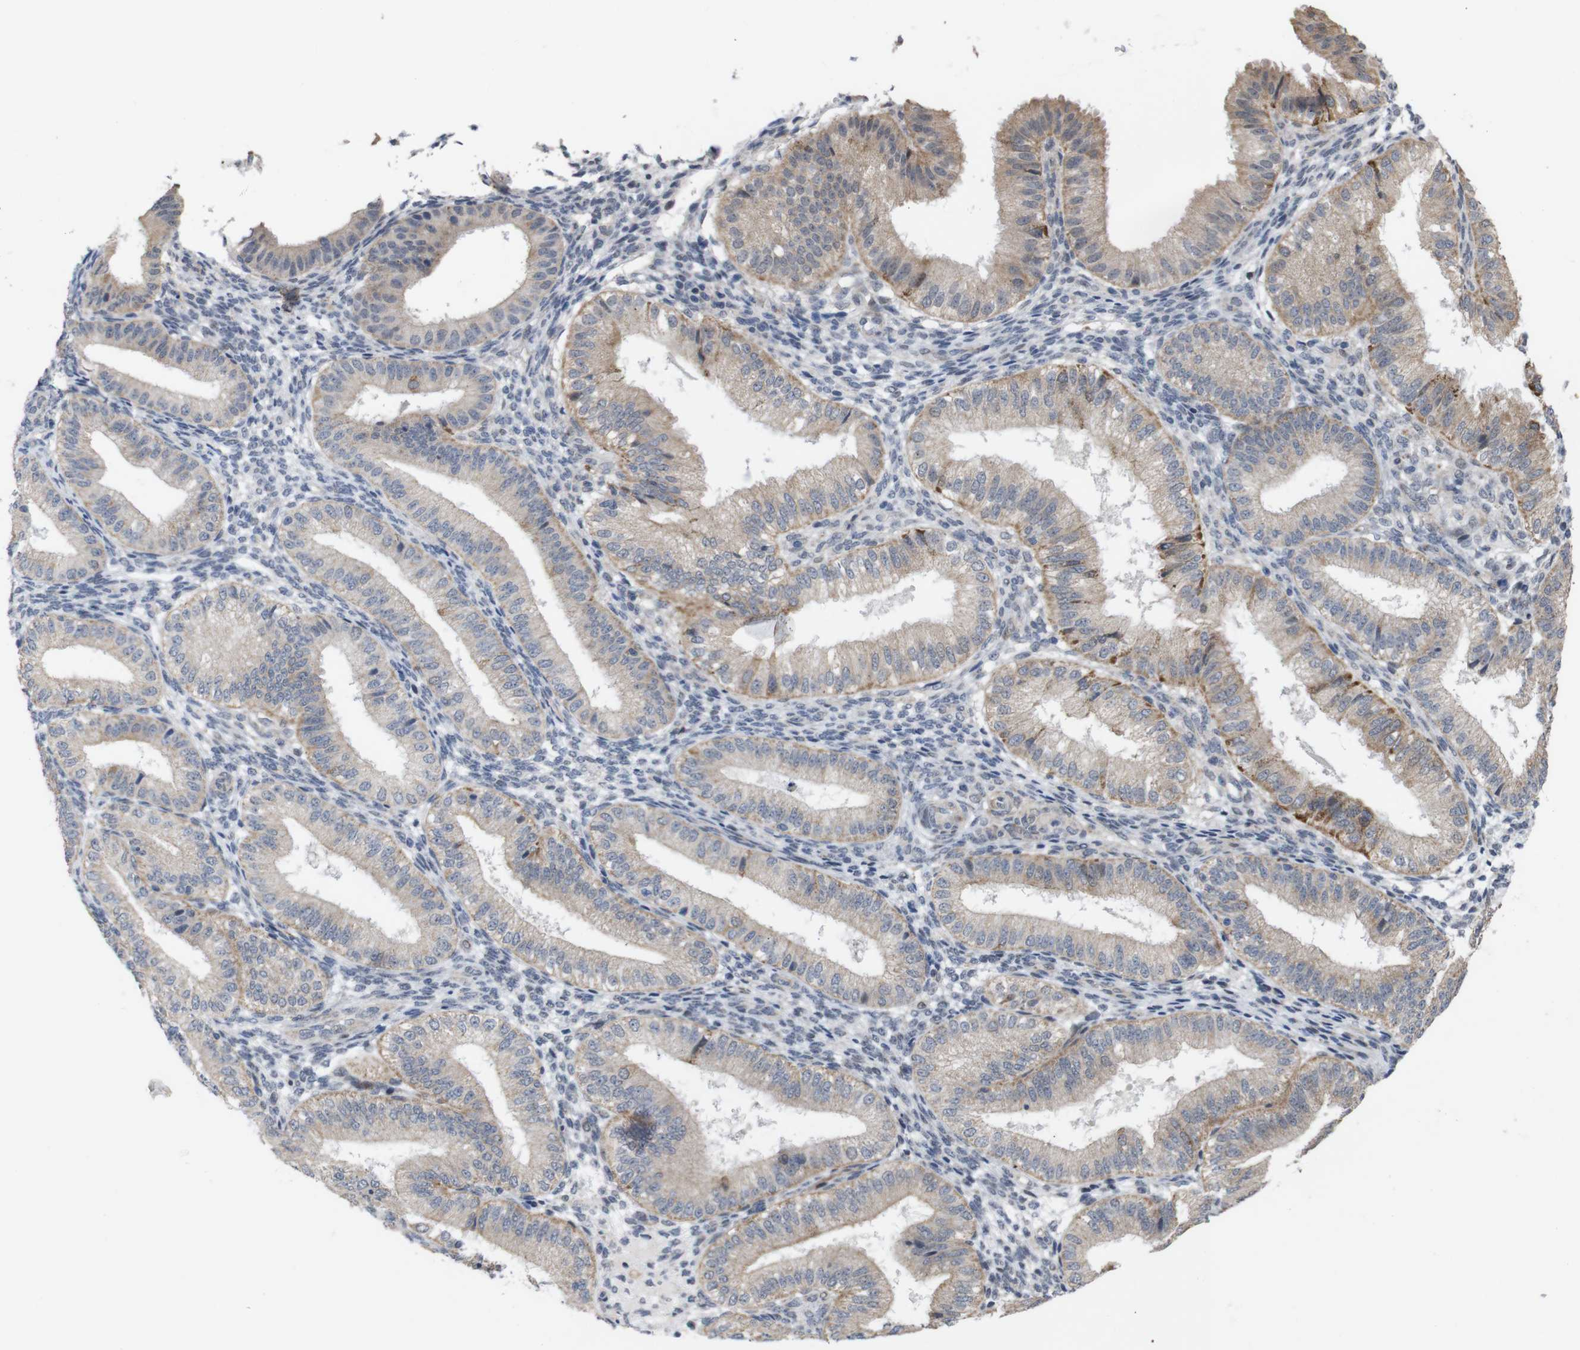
{"staining": {"intensity": "negative", "quantity": "none", "location": "none"}, "tissue": "endometrium", "cell_type": "Cells in endometrial stroma", "image_type": "normal", "snomed": [{"axis": "morphology", "description": "Normal tissue, NOS"}, {"axis": "topography", "description": "Endometrium"}], "caption": "Cells in endometrial stroma are negative for brown protein staining in unremarkable endometrium. (DAB immunohistochemistry with hematoxylin counter stain).", "gene": "ATP7B", "patient": {"sex": "female", "age": 39}}